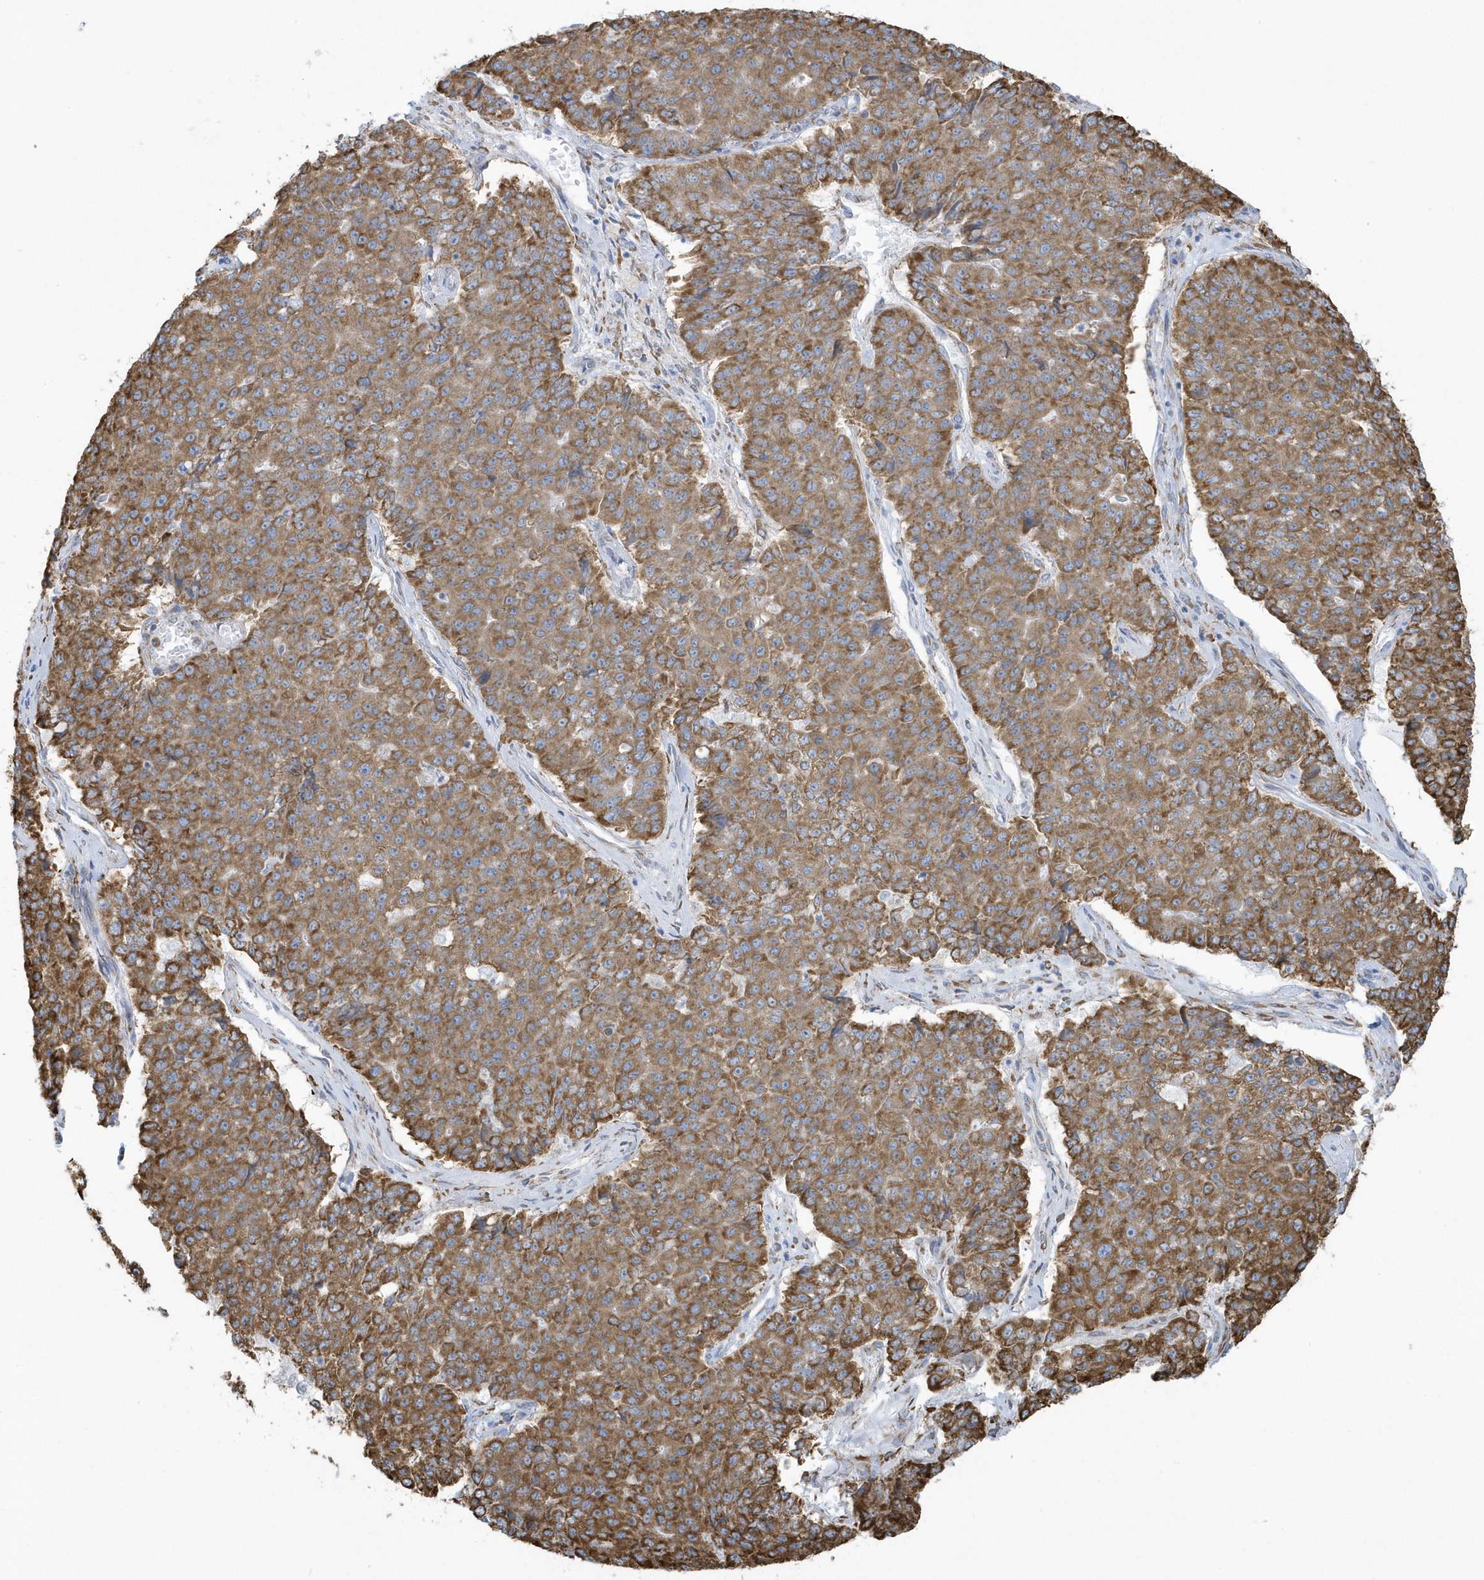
{"staining": {"intensity": "moderate", "quantity": ">75%", "location": "cytoplasmic/membranous"}, "tissue": "pancreatic cancer", "cell_type": "Tumor cells", "image_type": "cancer", "snomed": [{"axis": "morphology", "description": "Adenocarcinoma, NOS"}, {"axis": "topography", "description": "Pancreas"}], "caption": "A histopathology image of pancreatic cancer stained for a protein shows moderate cytoplasmic/membranous brown staining in tumor cells.", "gene": "DCAF1", "patient": {"sex": "male", "age": 50}}